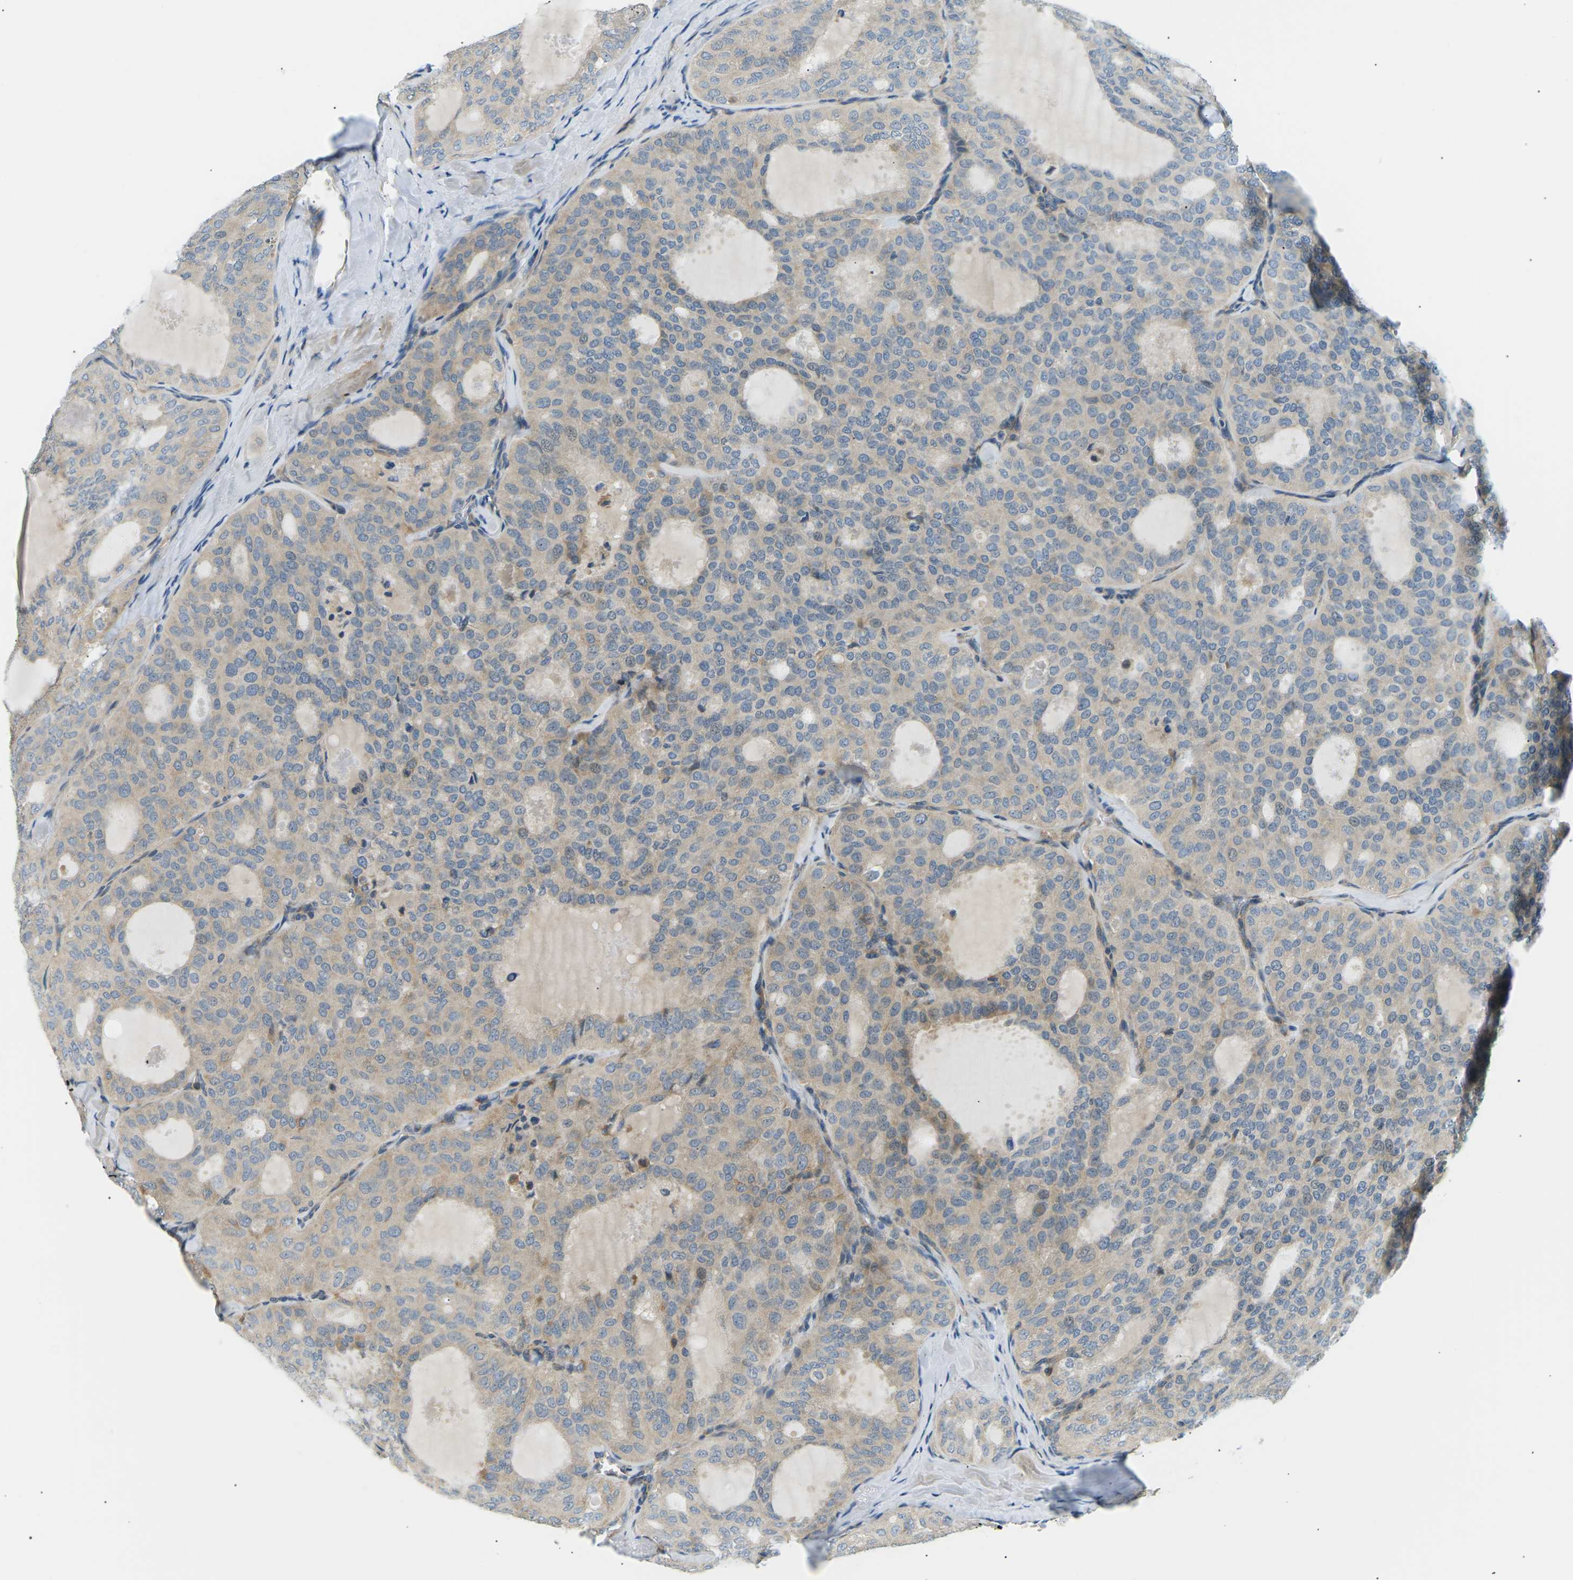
{"staining": {"intensity": "weak", "quantity": ">75%", "location": "cytoplasmic/membranous"}, "tissue": "thyroid cancer", "cell_type": "Tumor cells", "image_type": "cancer", "snomed": [{"axis": "morphology", "description": "Follicular adenoma carcinoma, NOS"}, {"axis": "topography", "description": "Thyroid gland"}], "caption": "Follicular adenoma carcinoma (thyroid) stained with a brown dye reveals weak cytoplasmic/membranous positive staining in approximately >75% of tumor cells.", "gene": "TBC1D8", "patient": {"sex": "male", "age": 75}}